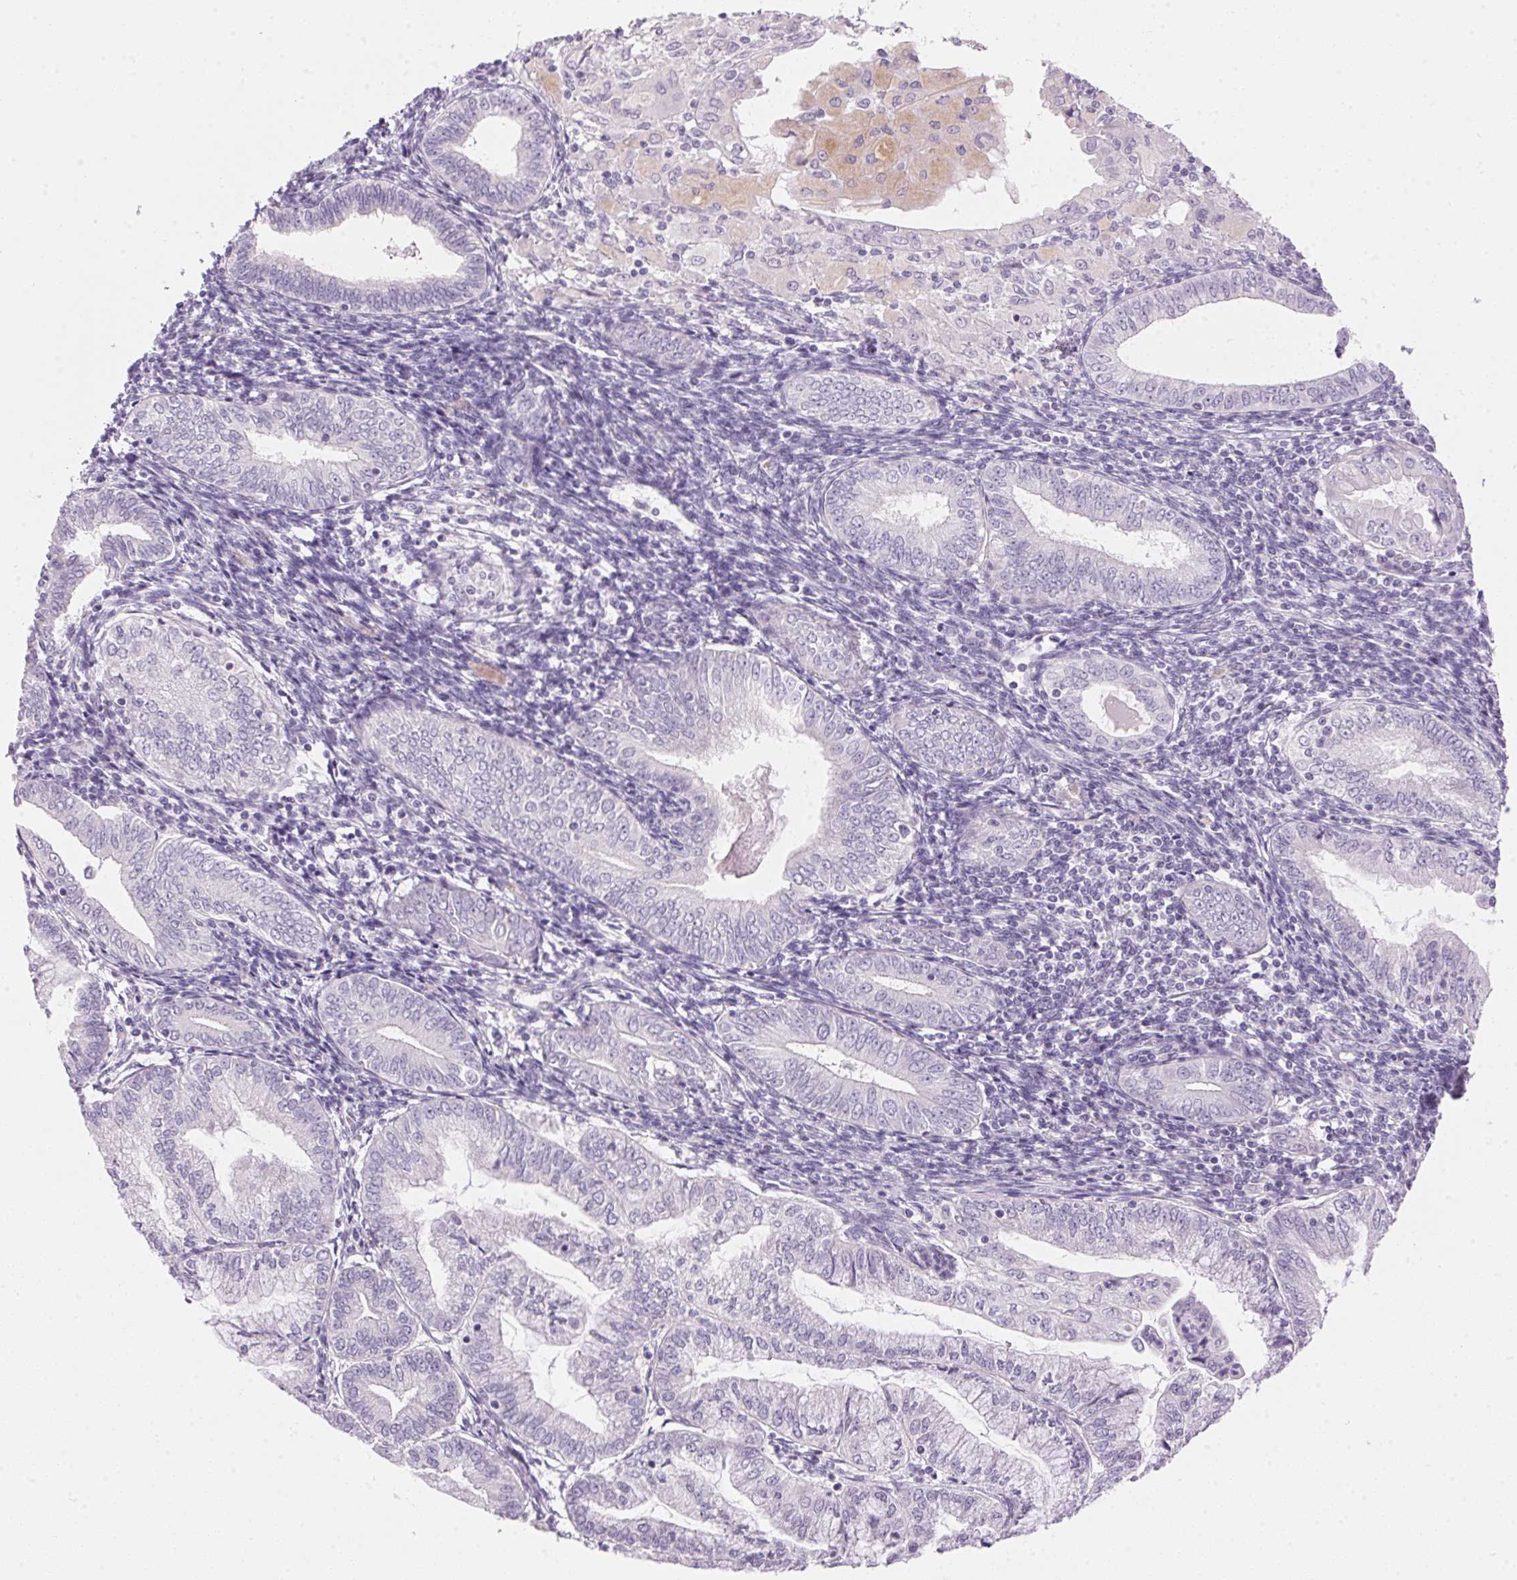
{"staining": {"intensity": "negative", "quantity": "none", "location": "none"}, "tissue": "endometrial cancer", "cell_type": "Tumor cells", "image_type": "cancer", "snomed": [{"axis": "morphology", "description": "Adenocarcinoma, NOS"}, {"axis": "topography", "description": "Endometrium"}], "caption": "The micrograph shows no staining of tumor cells in endometrial adenocarcinoma.", "gene": "HSD17B2", "patient": {"sex": "female", "age": 55}}